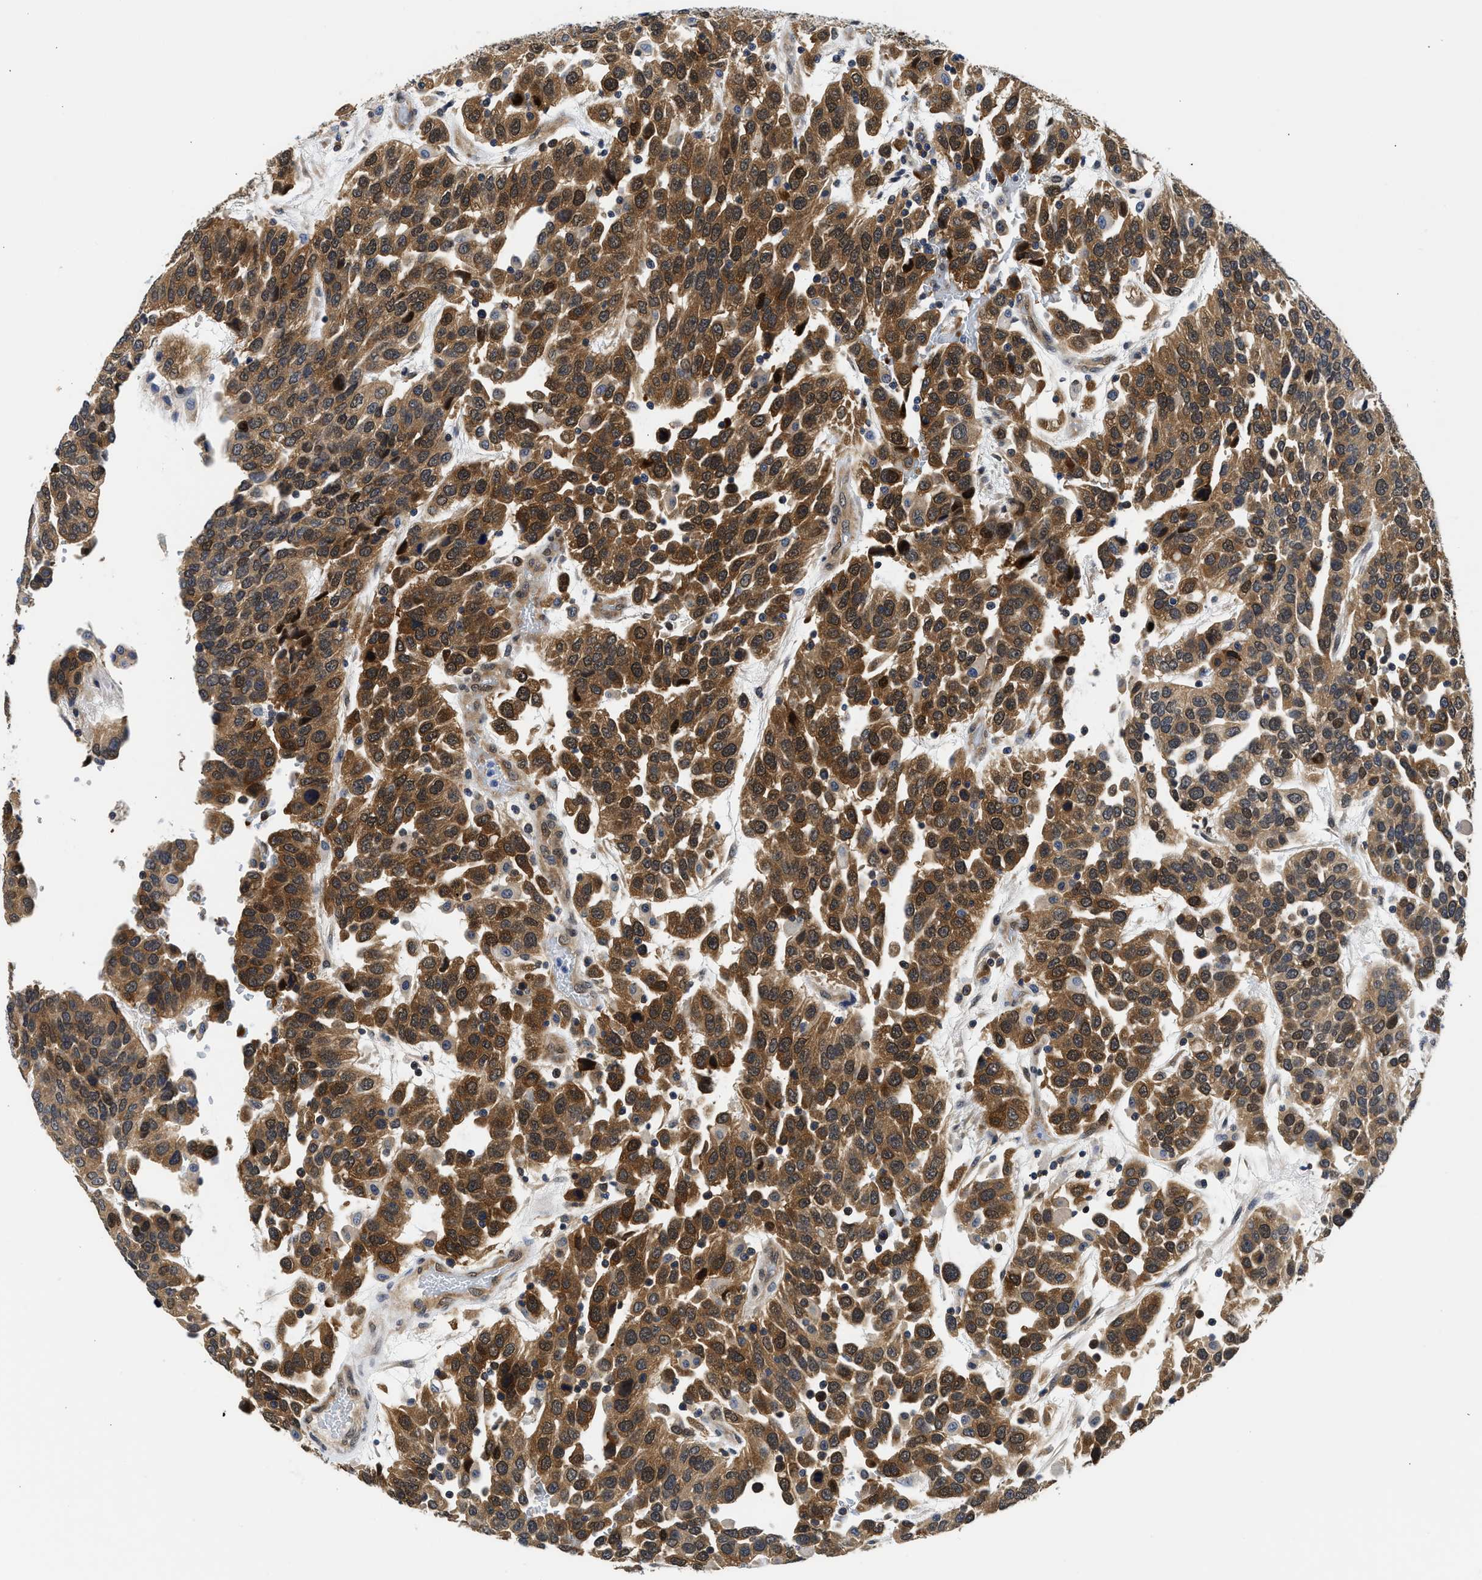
{"staining": {"intensity": "strong", "quantity": ">75%", "location": "cytoplasmic/membranous,nuclear"}, "tissue": "urothelial cancer", "cell_type": "Tumor cells", "image_type": "cancer", "snomed": [{"axis": "morphology", "description": "Urothelial carcinoma, High grade"}, {"axis": "topography", "description": "Urinary bladder"}], "caption": "Brown immunohistochemical staining in high-grade urothelial carcinoma displays strong cytoplasmic/membranous and nuclear staining in about >75% of tumor cells.", "gene": "XPO5", "patient": {"sex": "female", "age": 80}}